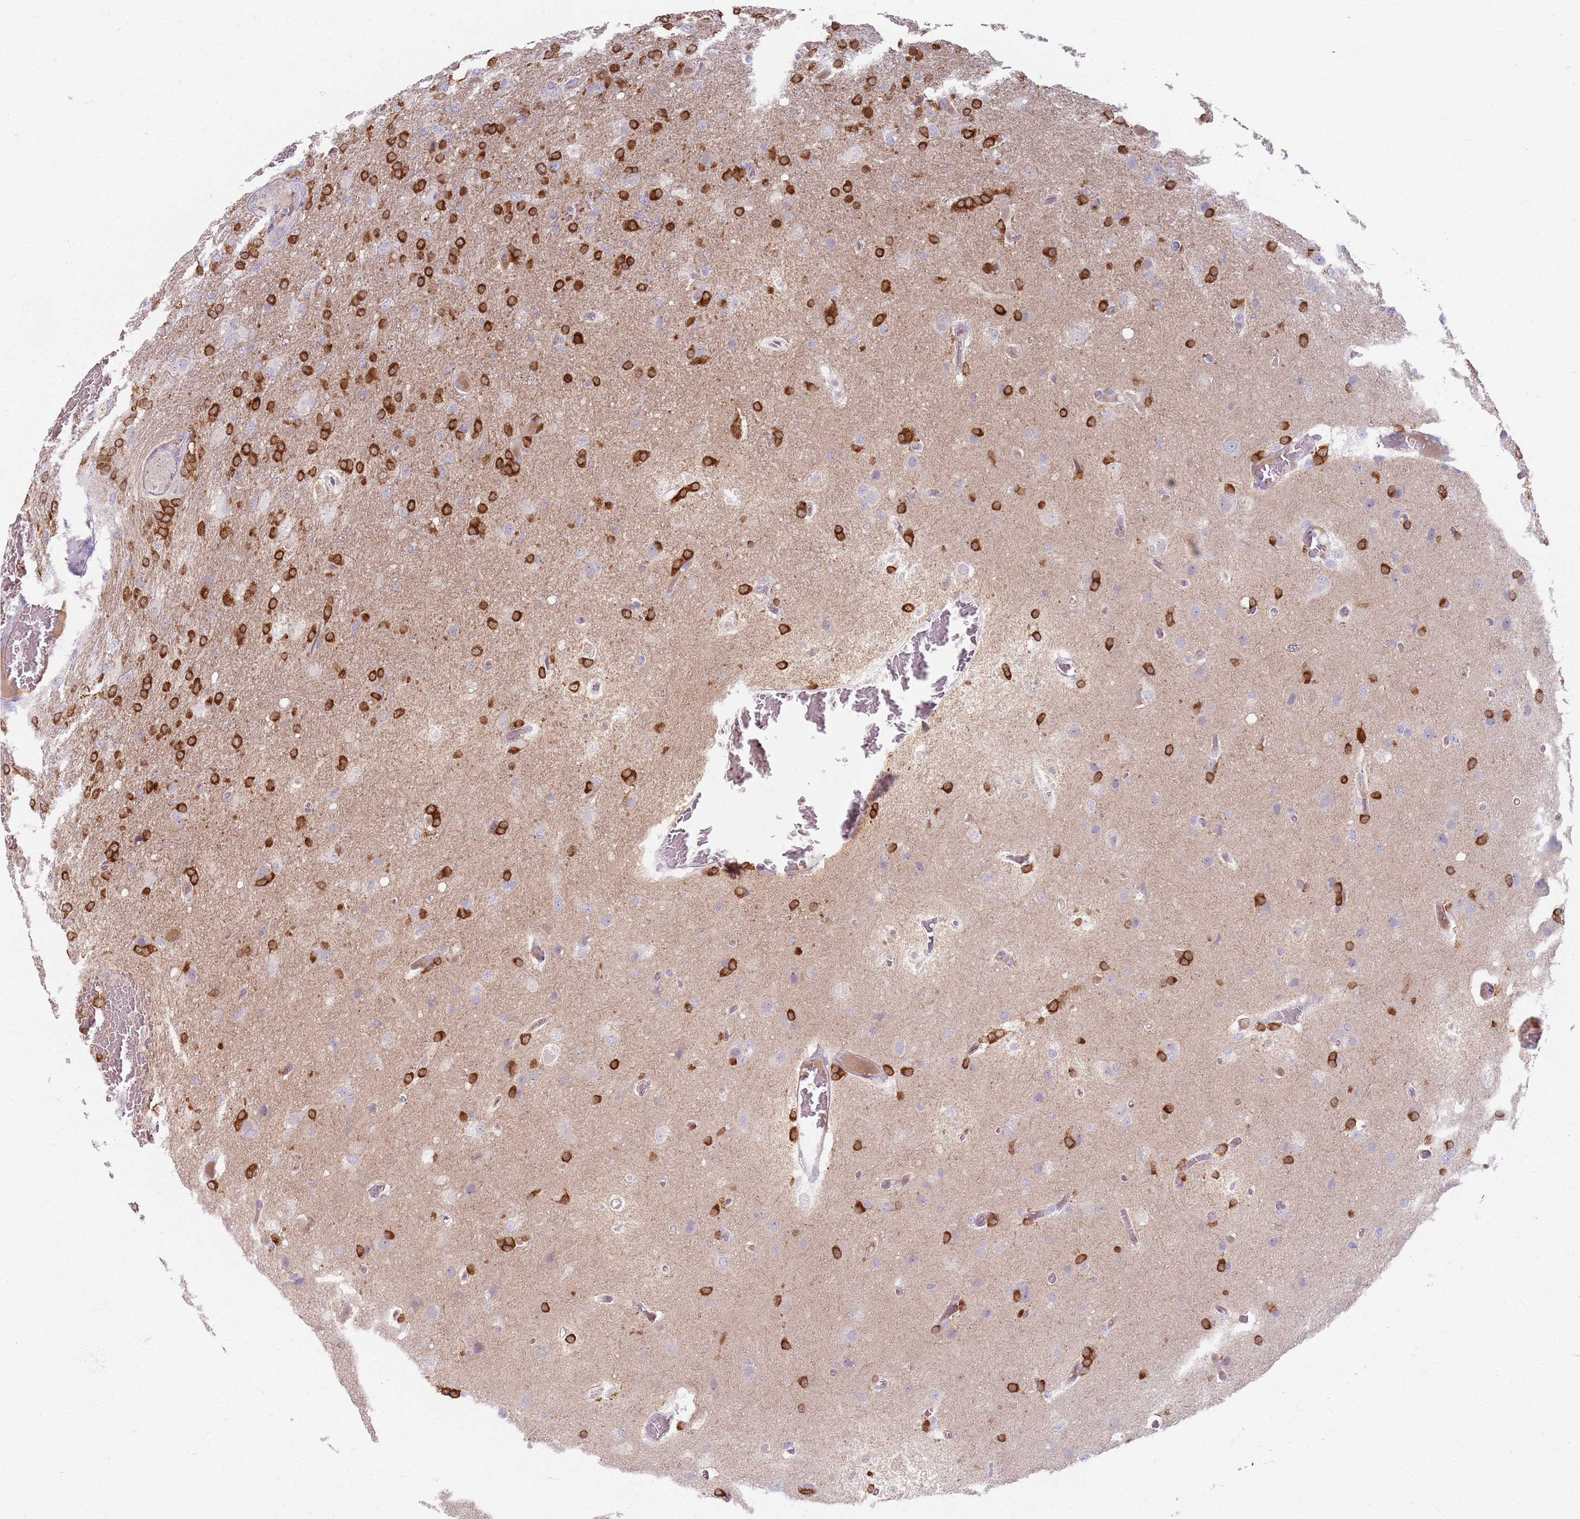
{"staining": {"intensity": "strong", "quantity": ">75%", "location": "cytoplasmic/membranous"}, "tissue": "glioma", "cell_type": "Tumor cells", "image_type": "cancer", "snomed": [{"axis": "morphology", "description": "Glioma, malignant, High grade"}, {"axis": "topography", "description": "Brain"}], "caption": "A high amount of strong cytoplasmic/membranous expression is identified in approximately >75% of tumor cells in malignant high-grade glioma tissue.", "gene": "CRIPT", "patient": {"sex": "female", "age": 74}}